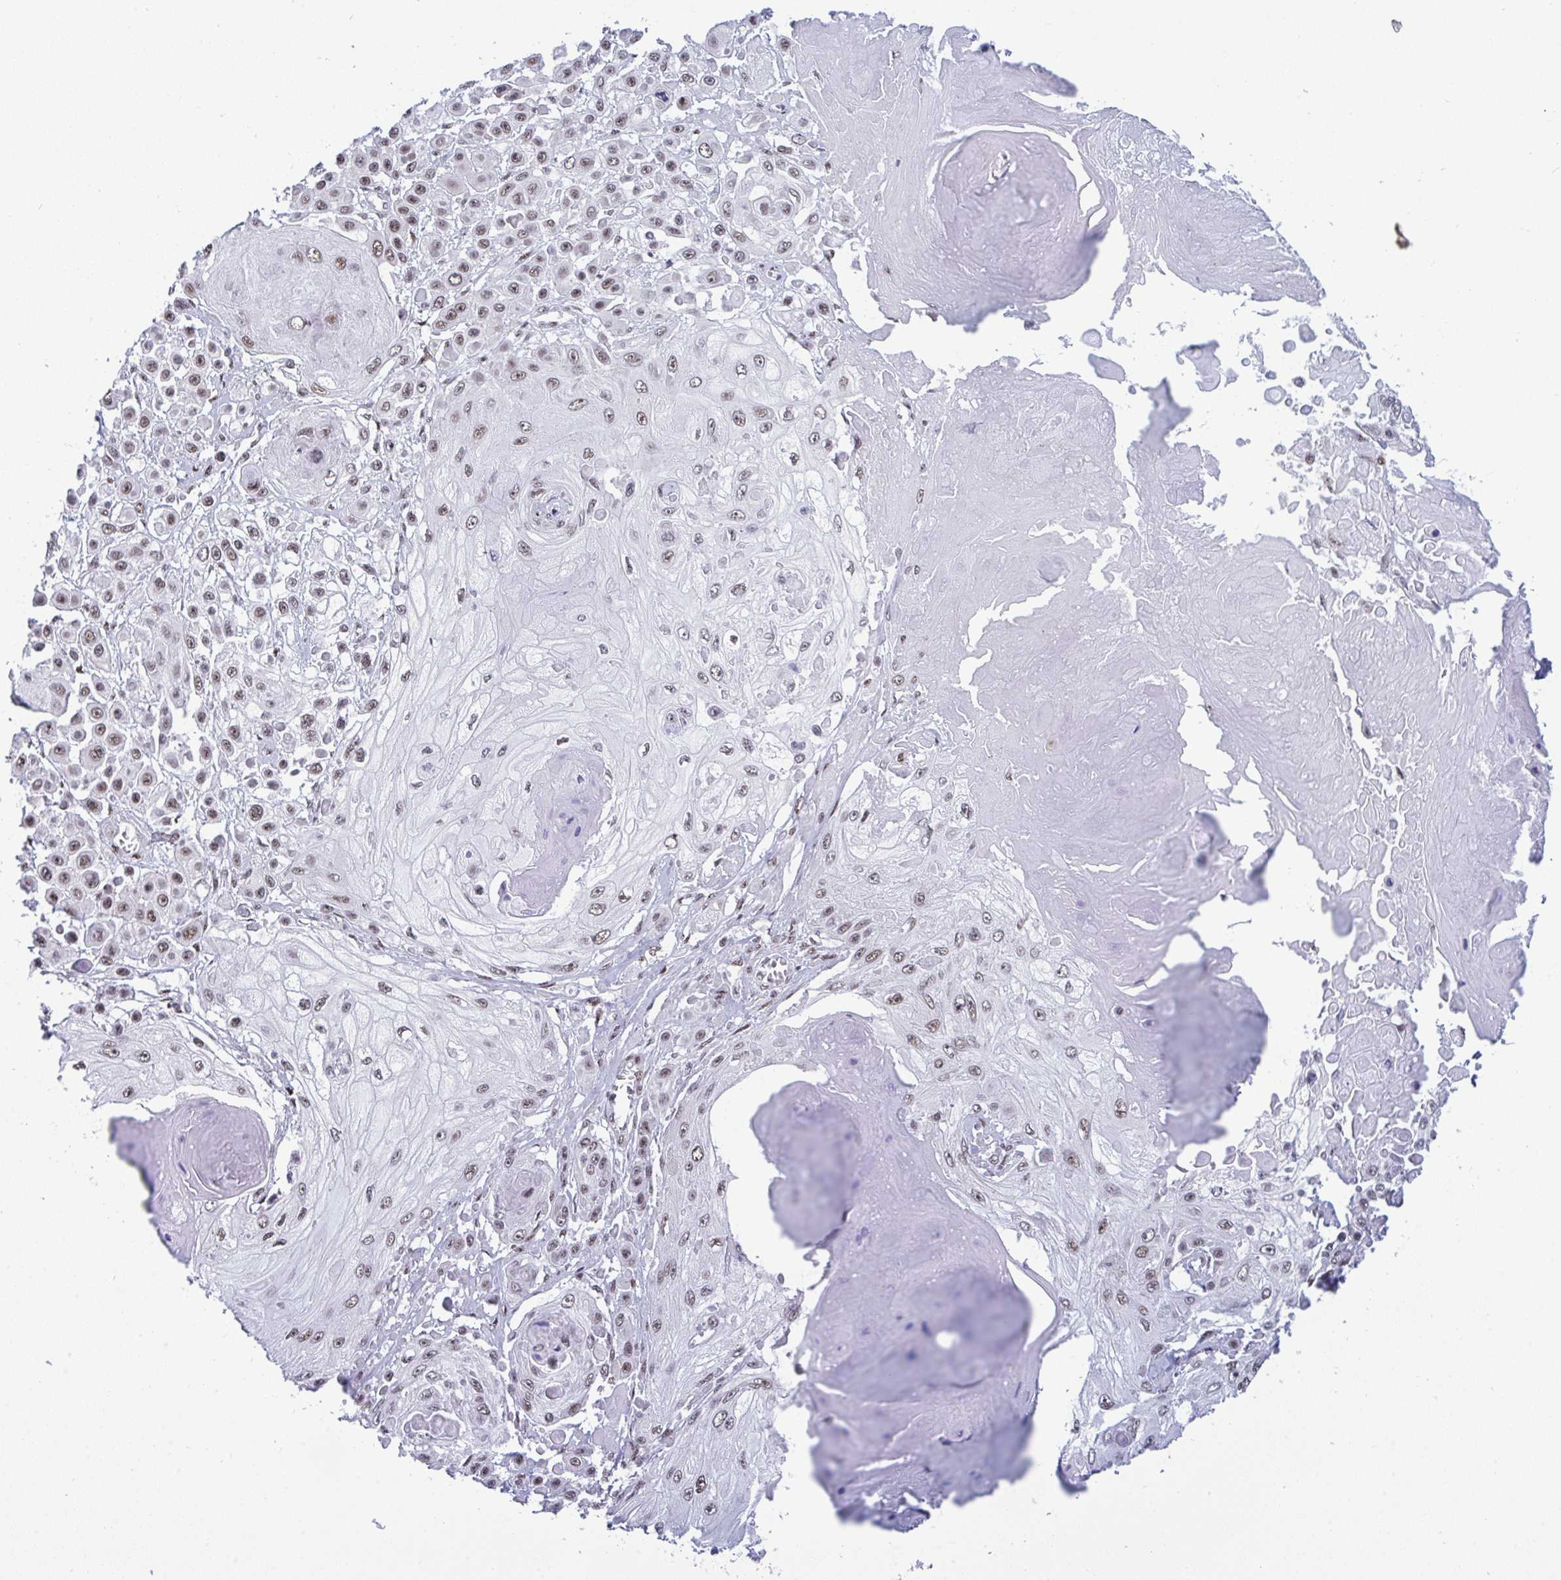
{"staining": {"intensity": "weak", "quantity": ">75%", "location": "nuclear"}, "tissue": "skin cancer", "cell_type": "Tumor cells", "image_type": "cancer", "snomed": [{"axis": "morphology", "description": "Squamous cell carcinoma, NOS"}, {"axis": "topography", "description": "Skin"}], "caption": "Tumor cells reveal weak nuclear staining in about >75% of cells in squamous cell carcinoma (skin).", "gene": "WBP11", "patient": {"sex": "male", "age": 67}}